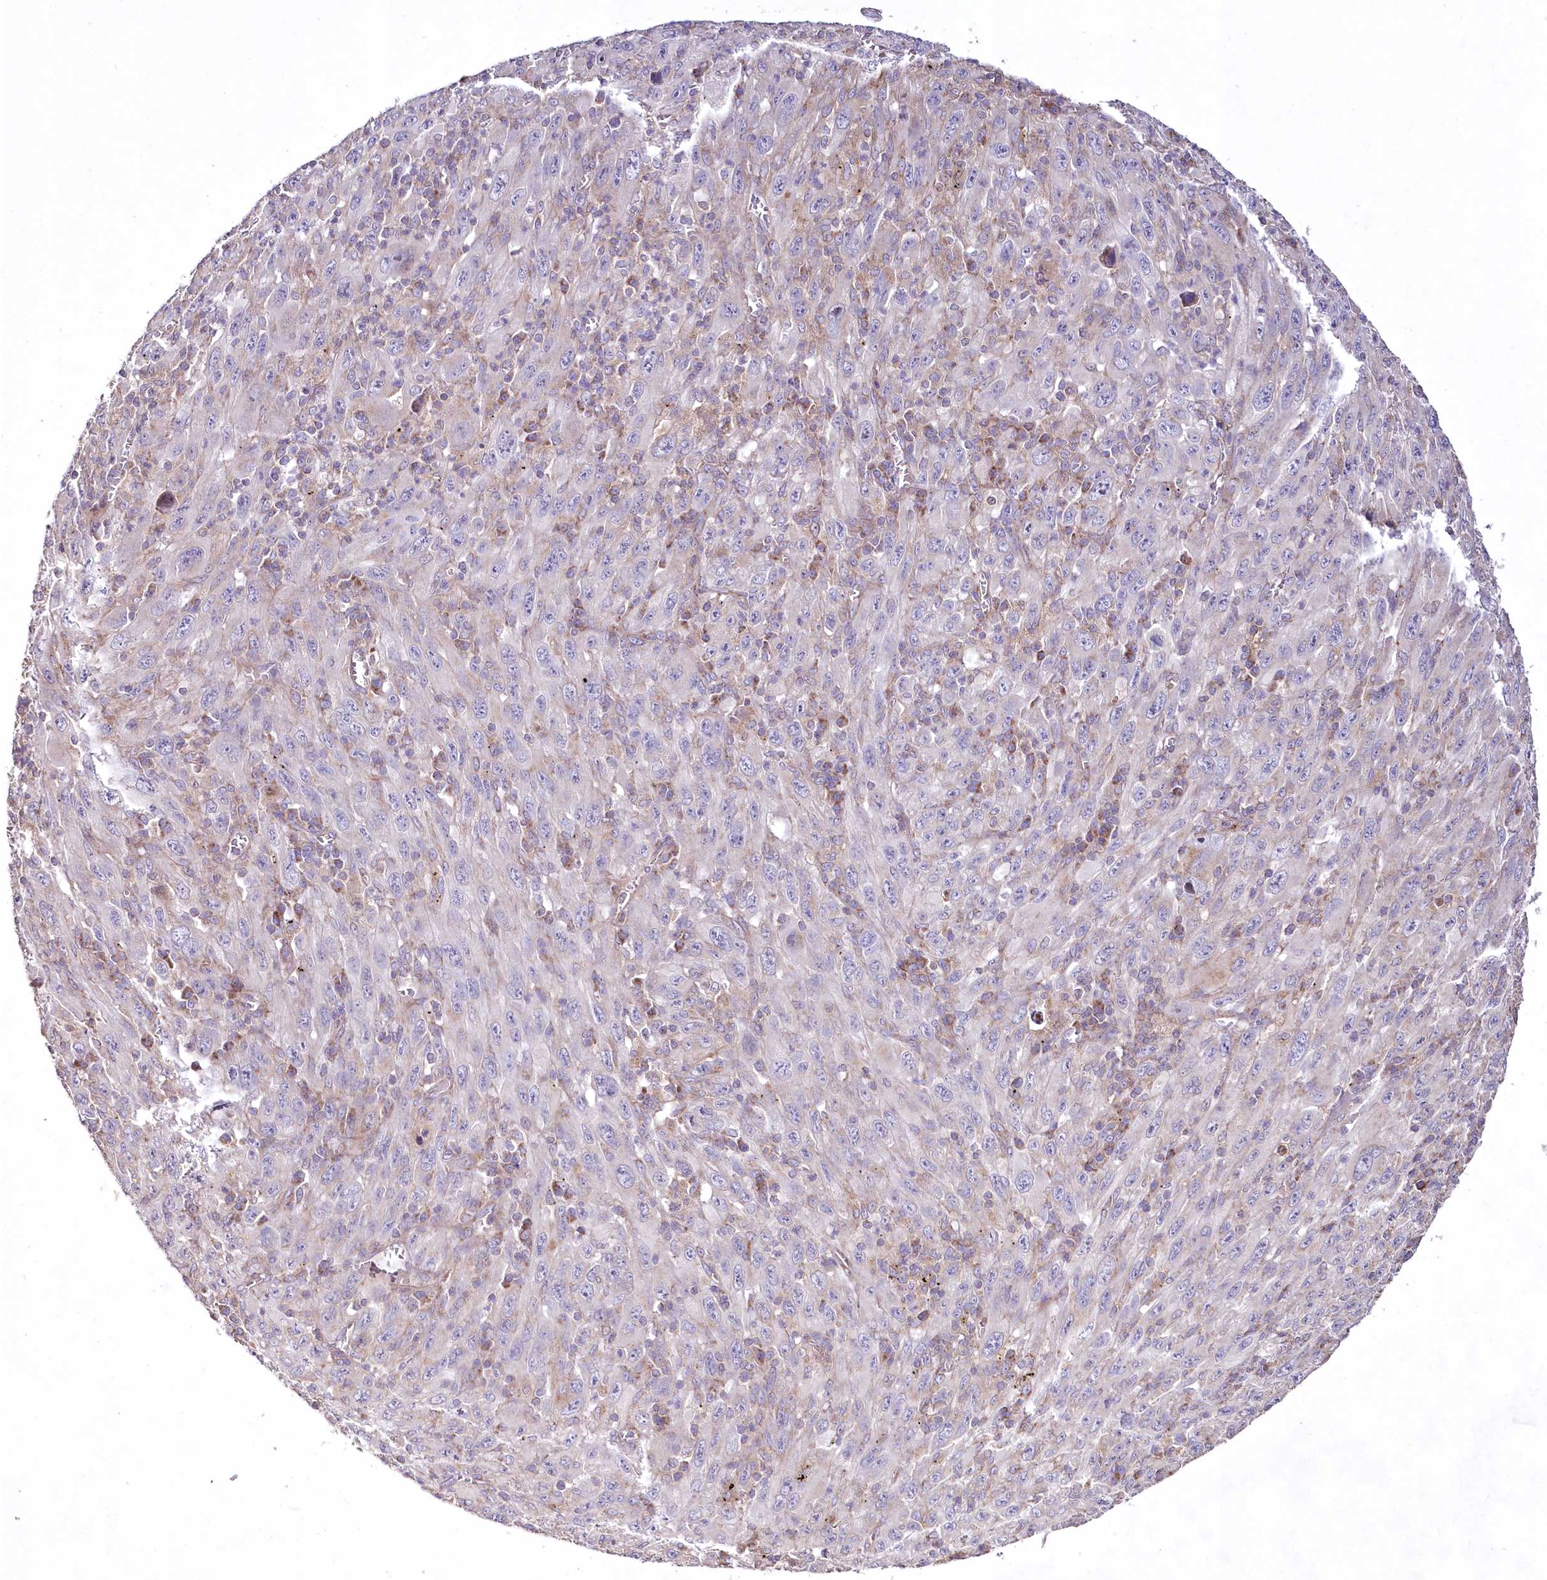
{"staining": {"intensity": "negative", "quantity": "none", "location": "none"}, "tissue": "melanoma", "cell_type": "Tumor cells", "image_type": "cancer", "snomed": [{"axis": "morphology", "description": "Malignant melanoma, Metastatic site"}, {"axis": "topography", "description": "Skin"}], "caption": "This is an IHC photomicrograph of melanoma. There is no staining in tumor cells.", "gene": "HADHB", "patient": {"sex": "female", "age": 56}}